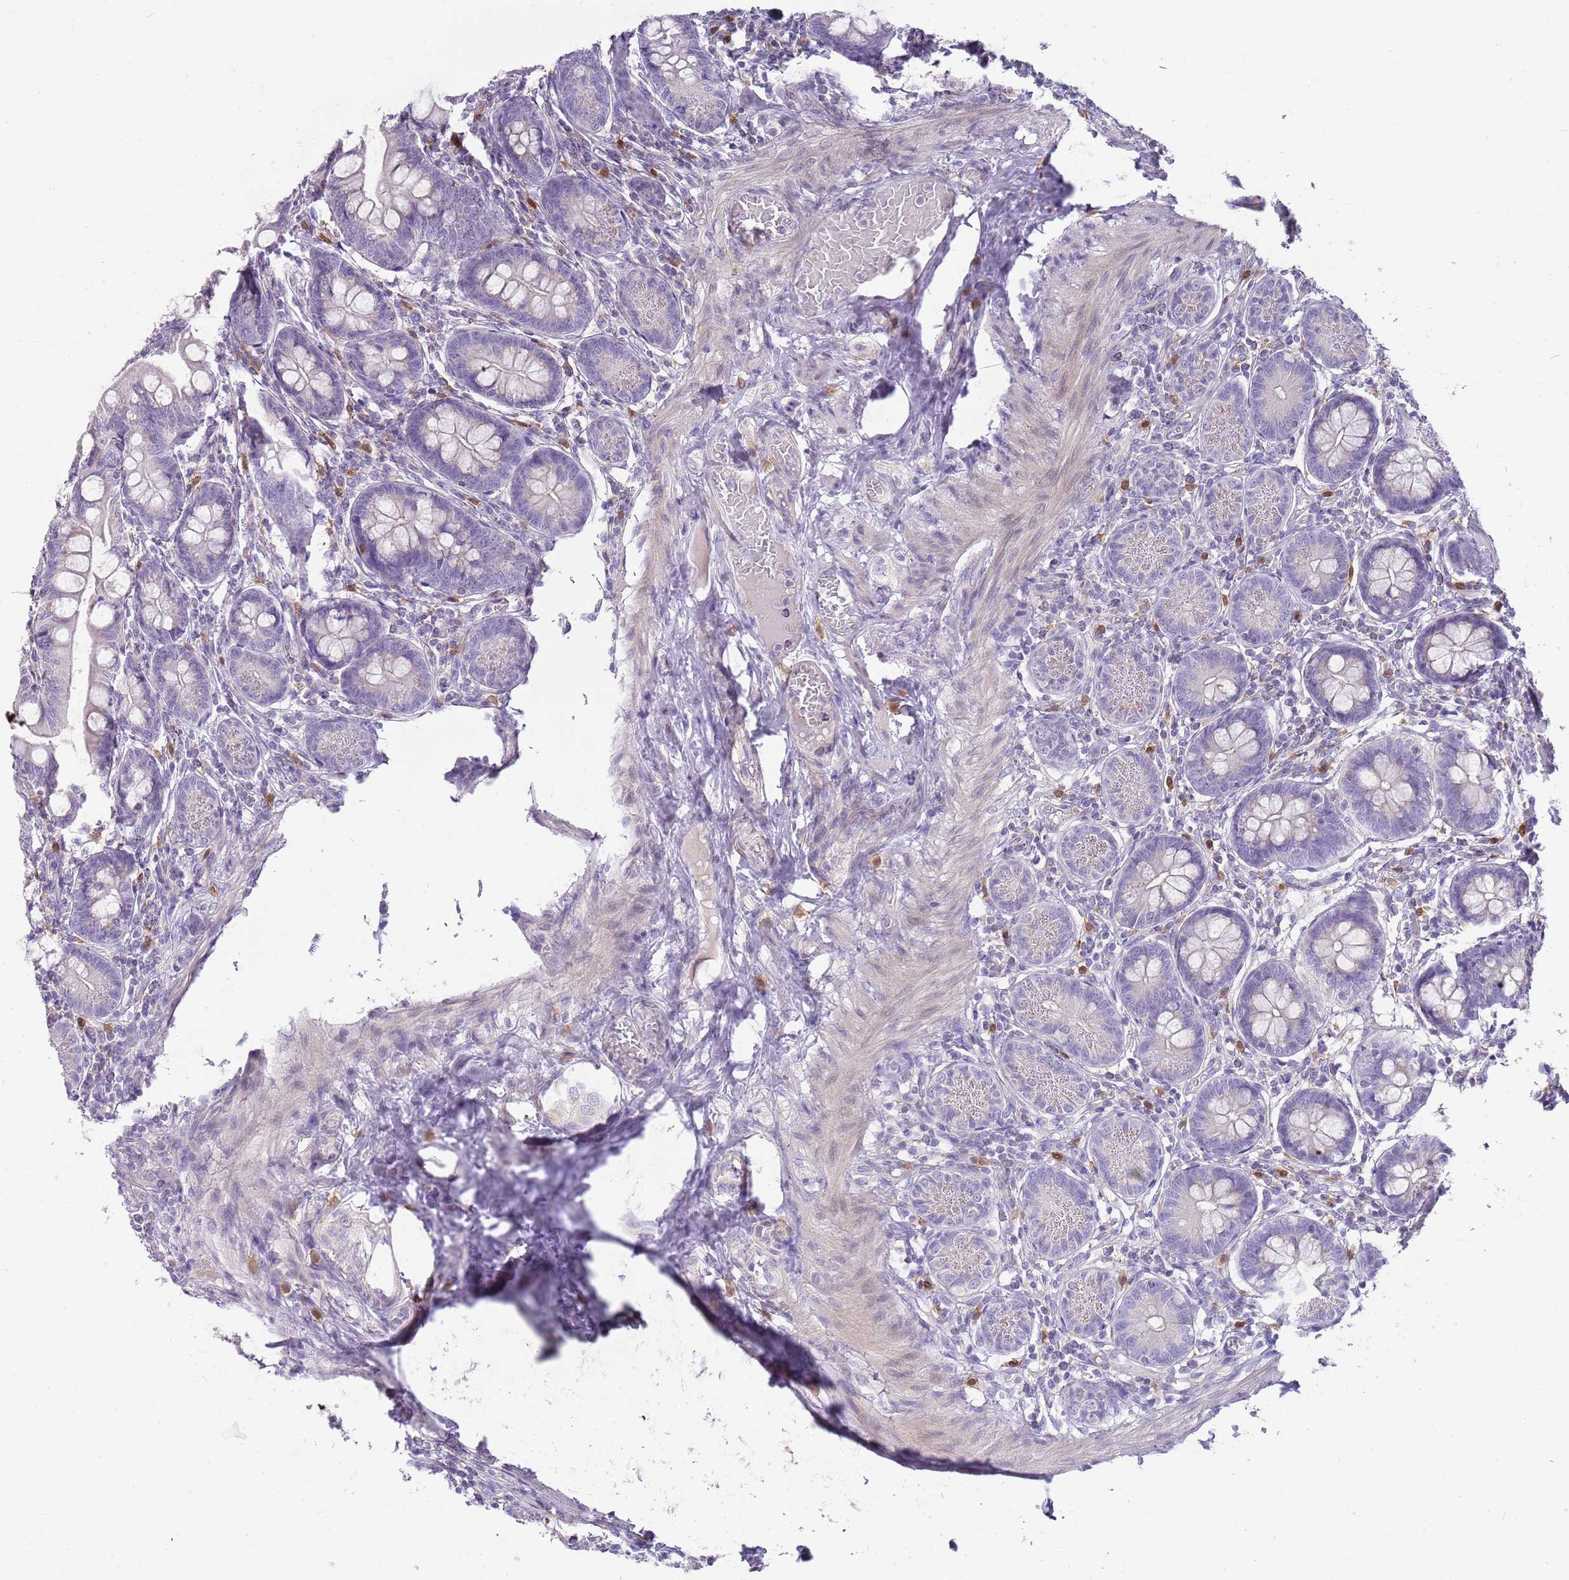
{"staining": {"intensity": "negative", "quantity": "none", "location": "none"}, "tissue": "small intestine", "cell_type": "Glandular cells", "image_type": "normal", "snomed": [{"axis": "morphology", "description": "Normal tissue, NOS"}, {"axis": "topography", "description": "Small intestine"}], "caption": "High power microscopy photomicrograph of an IHC micrograph of unremarkable small intestine, revealing no significant staining in glandular cells.", "gene": "DIPK1C", "patient": {"sex": "male", "age": 7}}